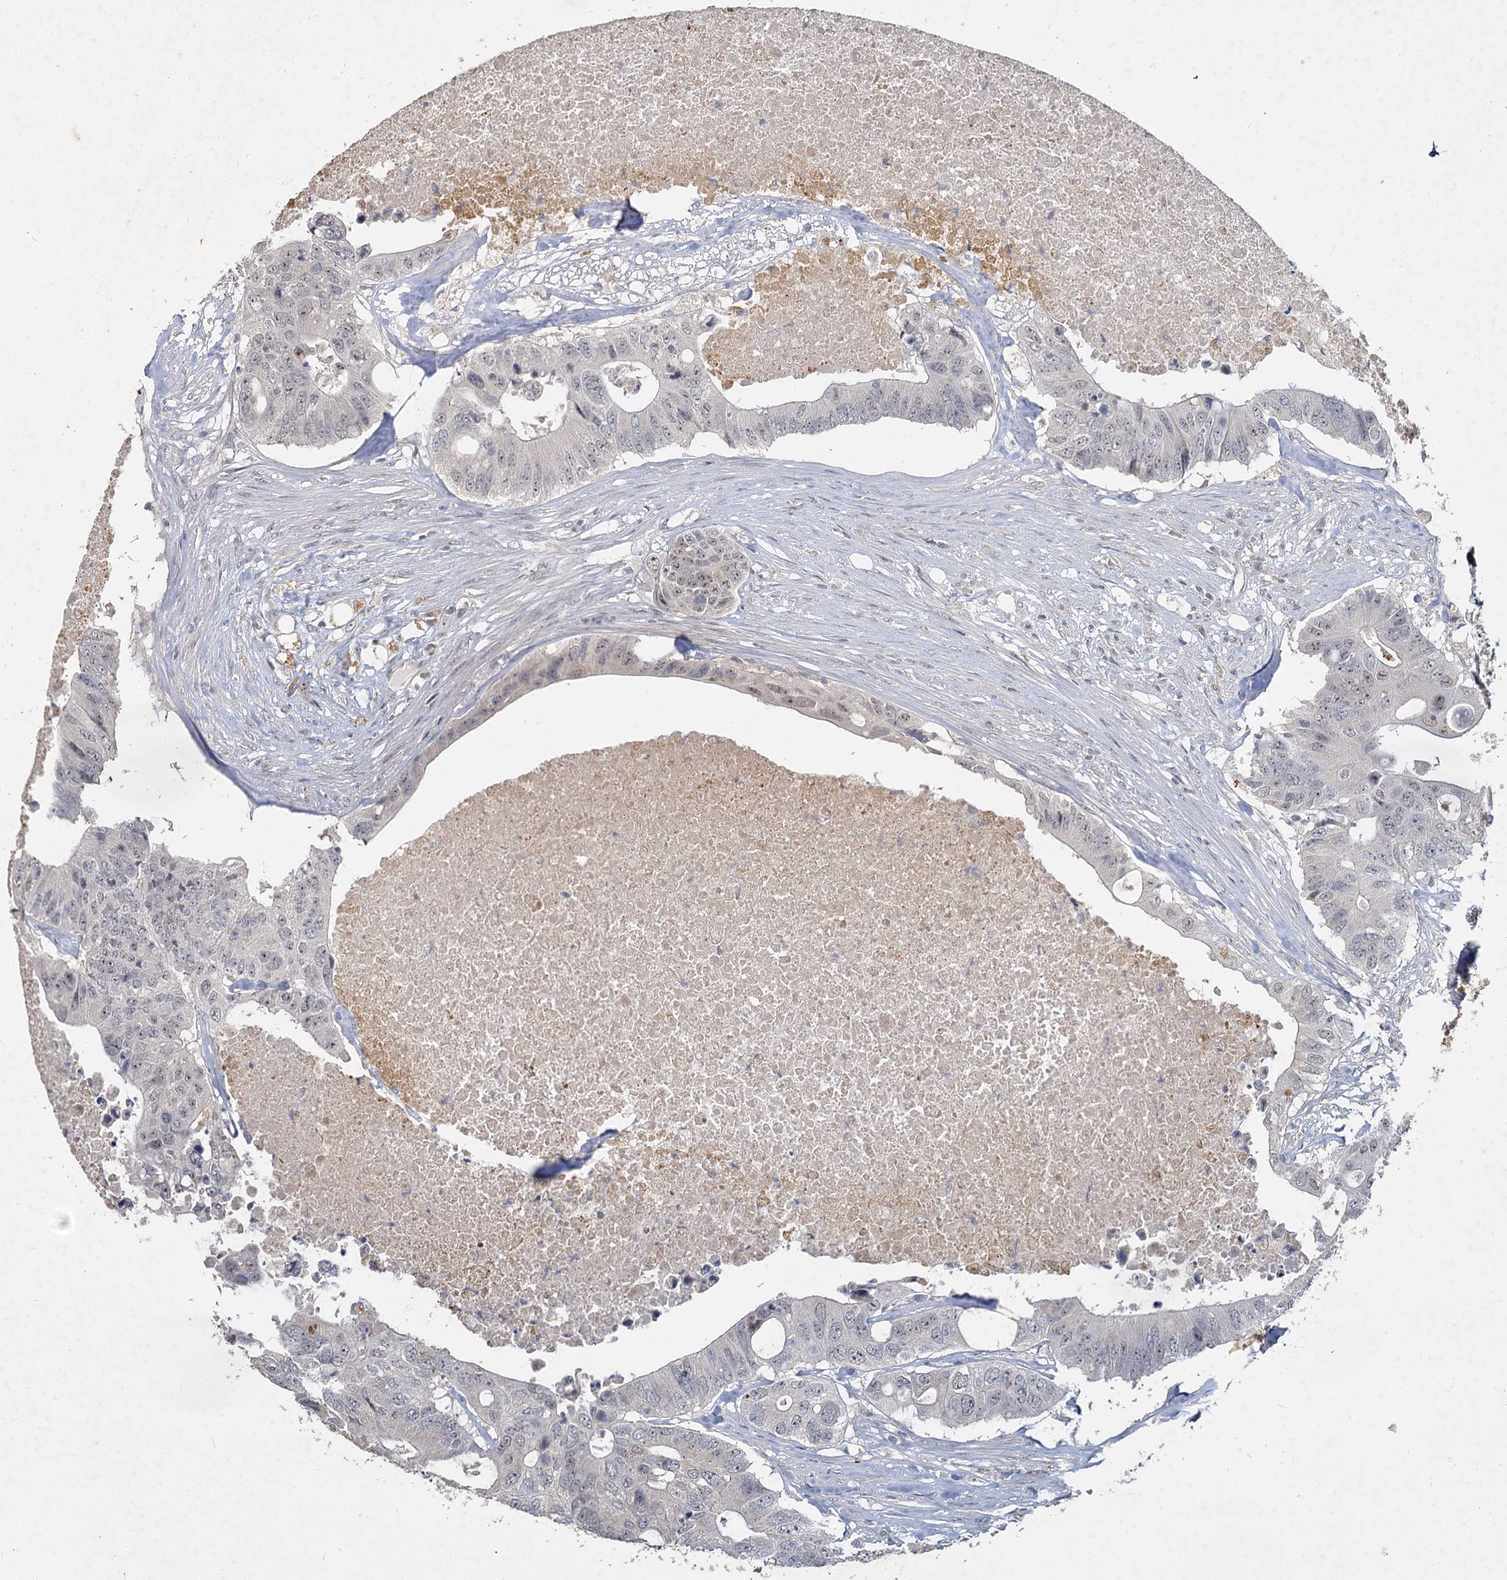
{"staining": {"intensity": "negative", "quantity": "none", "location": "none"}, "tissue": "colorectal cancer", "cell_type": "Tumor cells", "image_type": "cancer", "snomed": [{"axis": "morphology", "description": "Adenocarcinoma, NOS"}, {"axis": "topography", "description": "Colon"}], "caption": "High magnification brightfield microscopy of colorectal cancer stained with DAB (3,3'-diaminobenzidine) (brown) and counterstained with hematoxylin (blue): tumor cells show no significant positivity. The staining is performed using DAB (3,3'-diaminobenzidine) brown chromogen with nuclei counter-stained in using hematoxylin.", "gene": "MUCL1", "patient": {"sex": "male", "age": 71}}